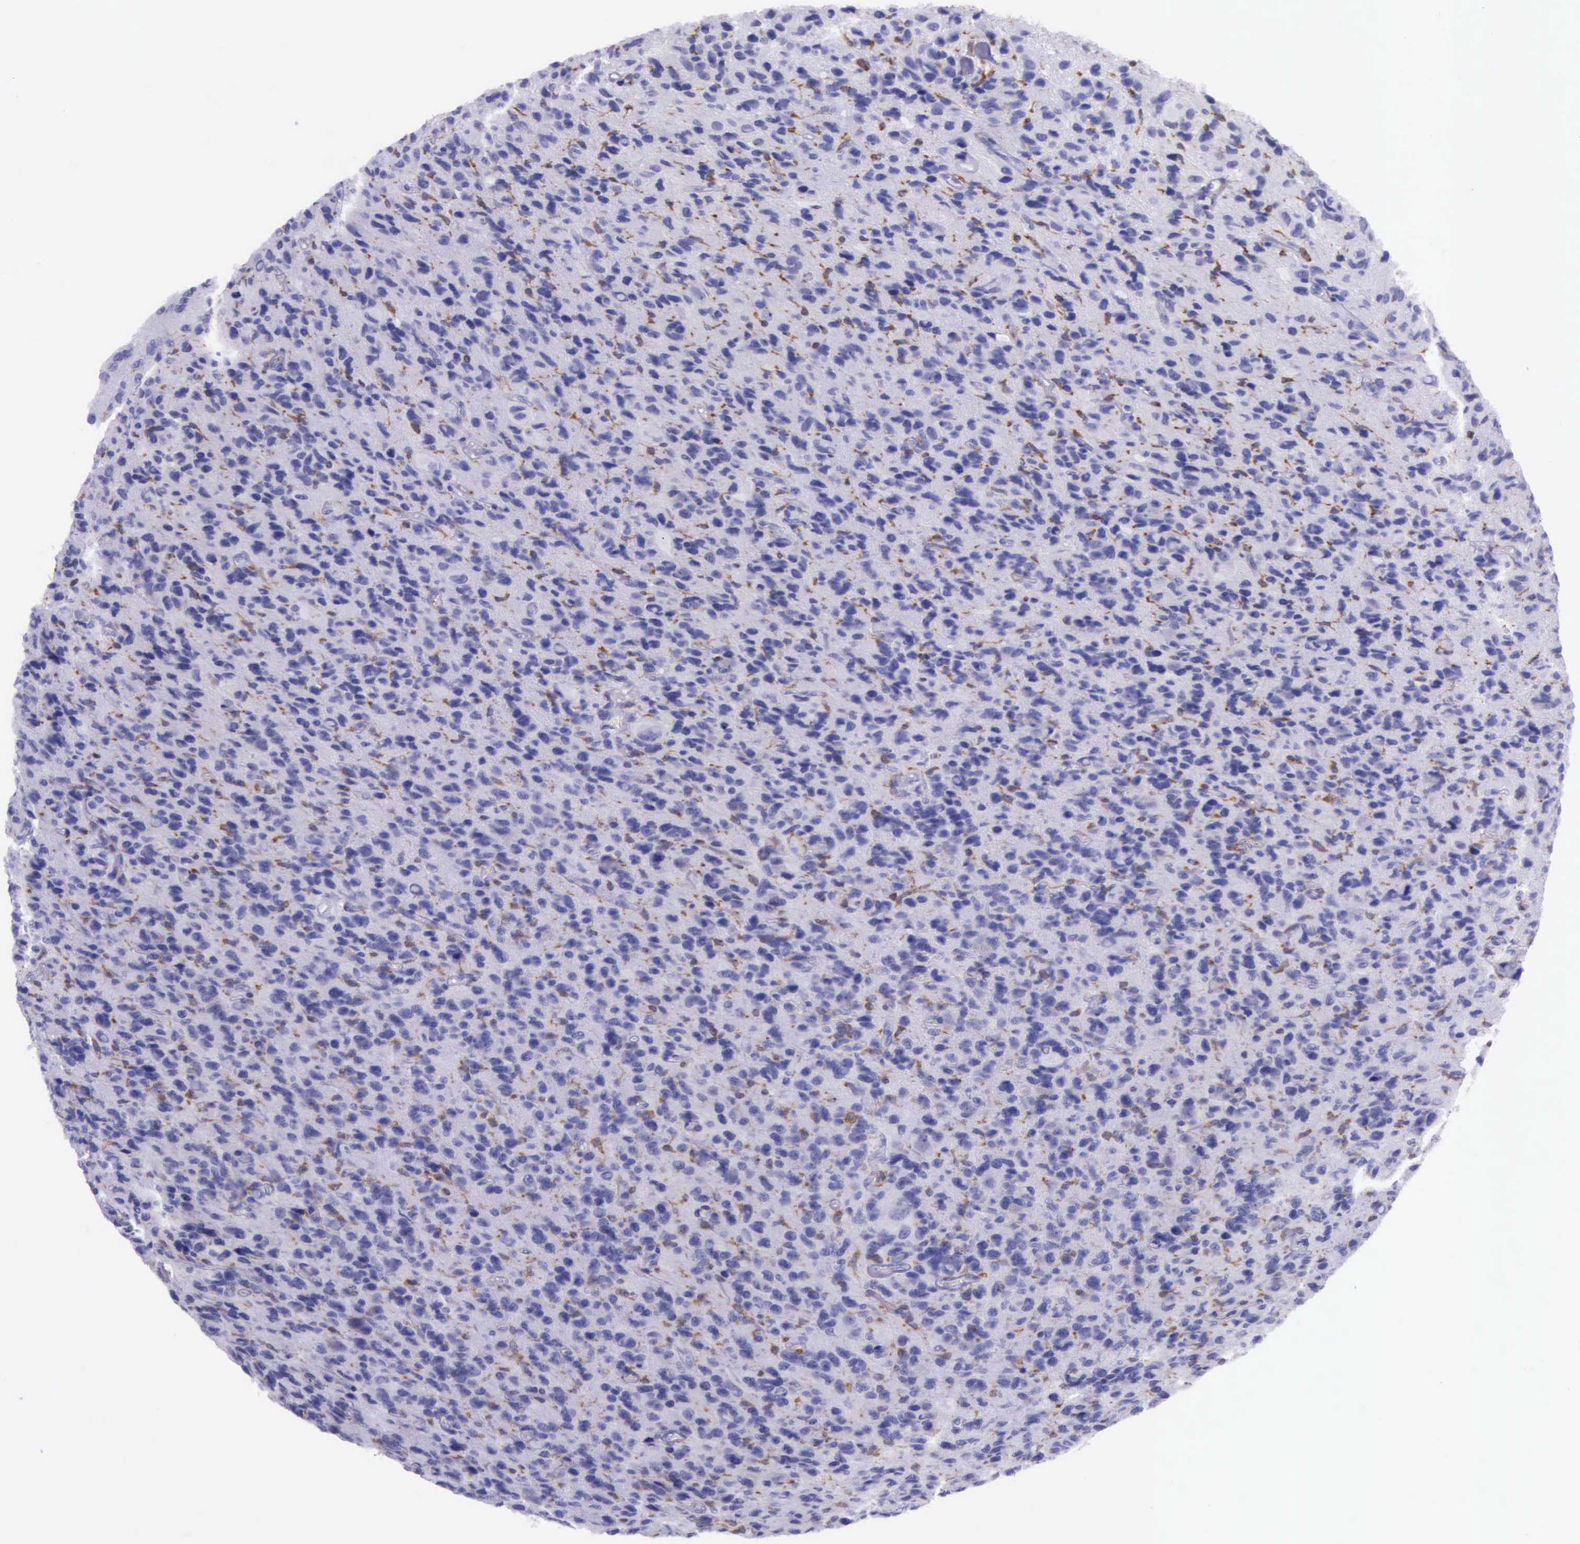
{"staining": {"intensity": "moderate", "quantity": "<25%", "location": "cytoplasmic/membranous"}, "tissue": "glioma", "cell_type": "Tumor cells", "image_type": "cancer", "snomed": [{"axis": "morphology", "description": "Glioma, malignant, High grade"}, {"axis": "topography", "description": "Brain"}], "caption": "Human malignant glioma (high-grade) stained for a protein (brown) shows moderate cytoplasmic/membranous positive staining in approximately <25% of tumor cells.", "gene": "BTK", "patient": {"sex": "male", "age": 77}}